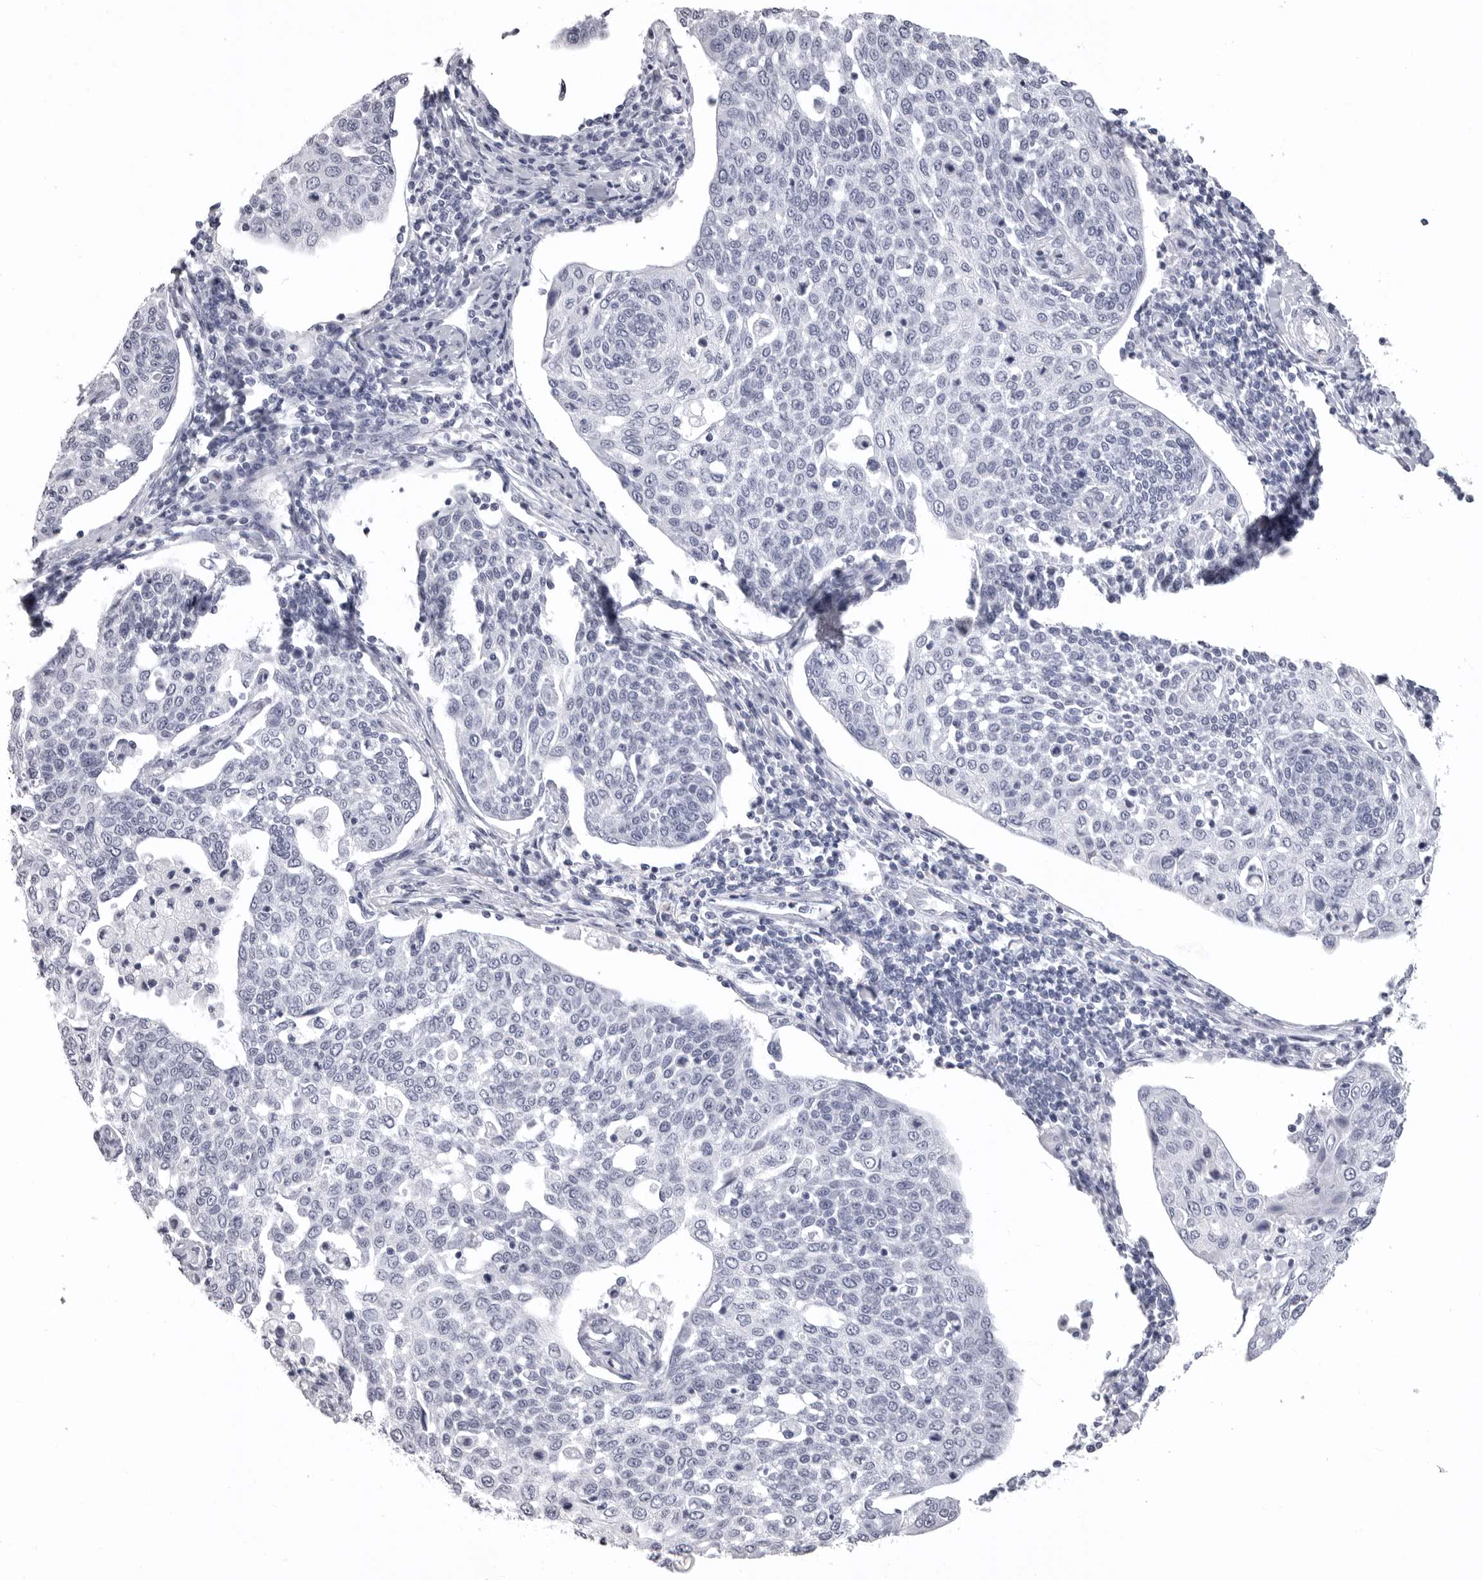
{"staining": {"intensity": "negative", "quantity": "none", "location": "none"}, "tissue": "cervical cancer", "cell_type": "Tumor cells", "image_type": "cancer", "snomed": [{"axis": "morphology", "description": "Squamous cell carcinoma, NOS"}, {"axis": "topography", "description": "Cervix"}], "caption": "There is no significant expression in tumor cells of cervical cancer (squamous cell carcinoma). (DAB (3,3'-diaminobenzidine) IHC with hematoxylin counter stain).", "gene": "LGALS4", "patient": {"sex": "female", "age": 34}}